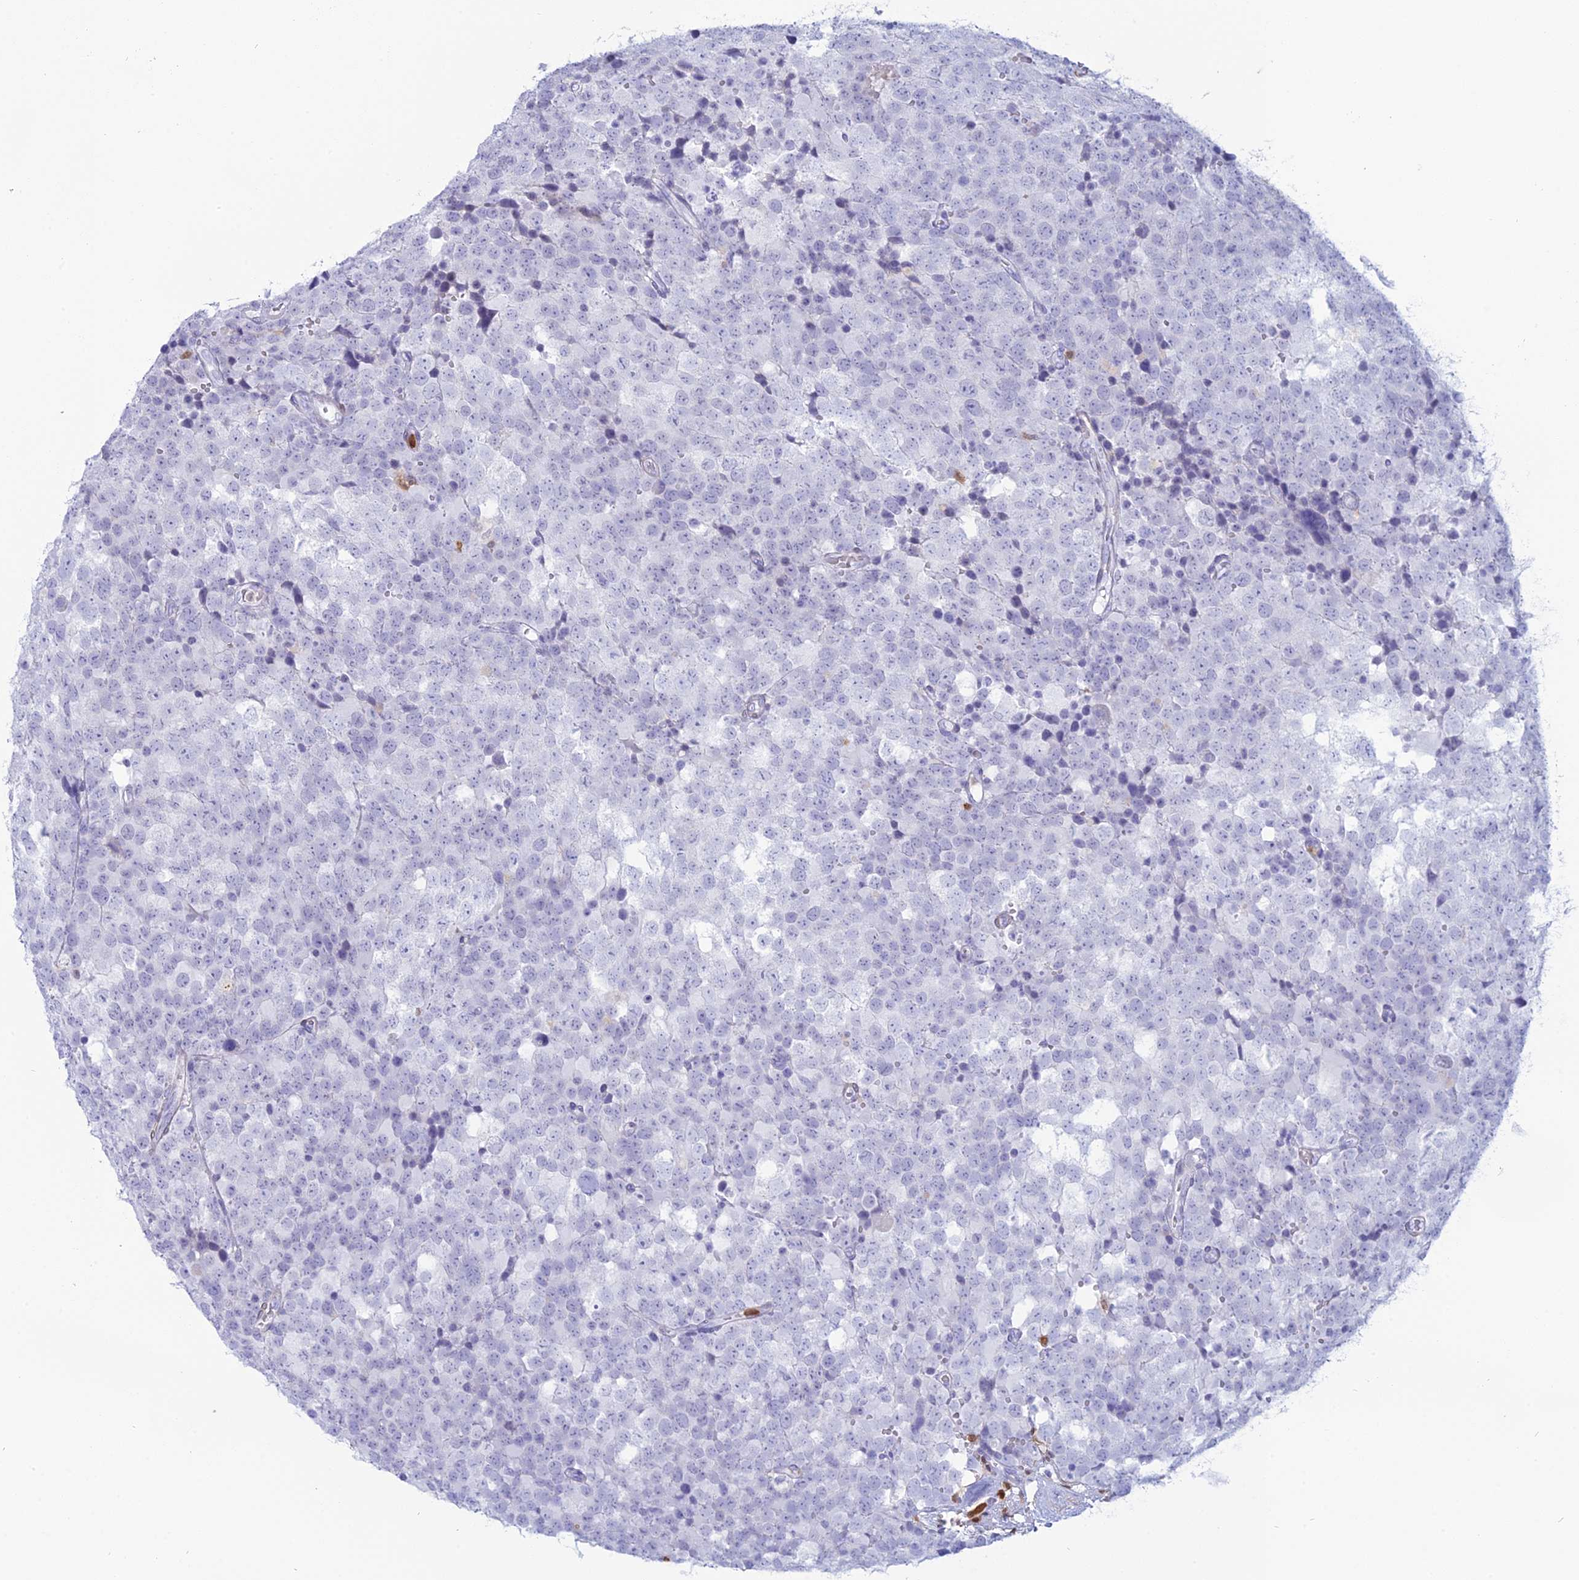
{"staining": {"intensity": "negative", "quantity": "none", "location": "none"}, "tissue": "testis cancer", "cell_type": "Tumor cells", "image_type": "cancer", "snomed": [{"axis": "morphology", "description": "Seminoma, NOS"}, {"axis": "topography", "description": "Testis"}], "caption": "IHC histopathology image of neoplastic tissue: seminoma (testis) stained with DAB reveals no significant protein expression in tumor cells. Nuclei are stained in blue.", "gene": "PGBD4", "patient": {"sex": "male", "age": 71}}